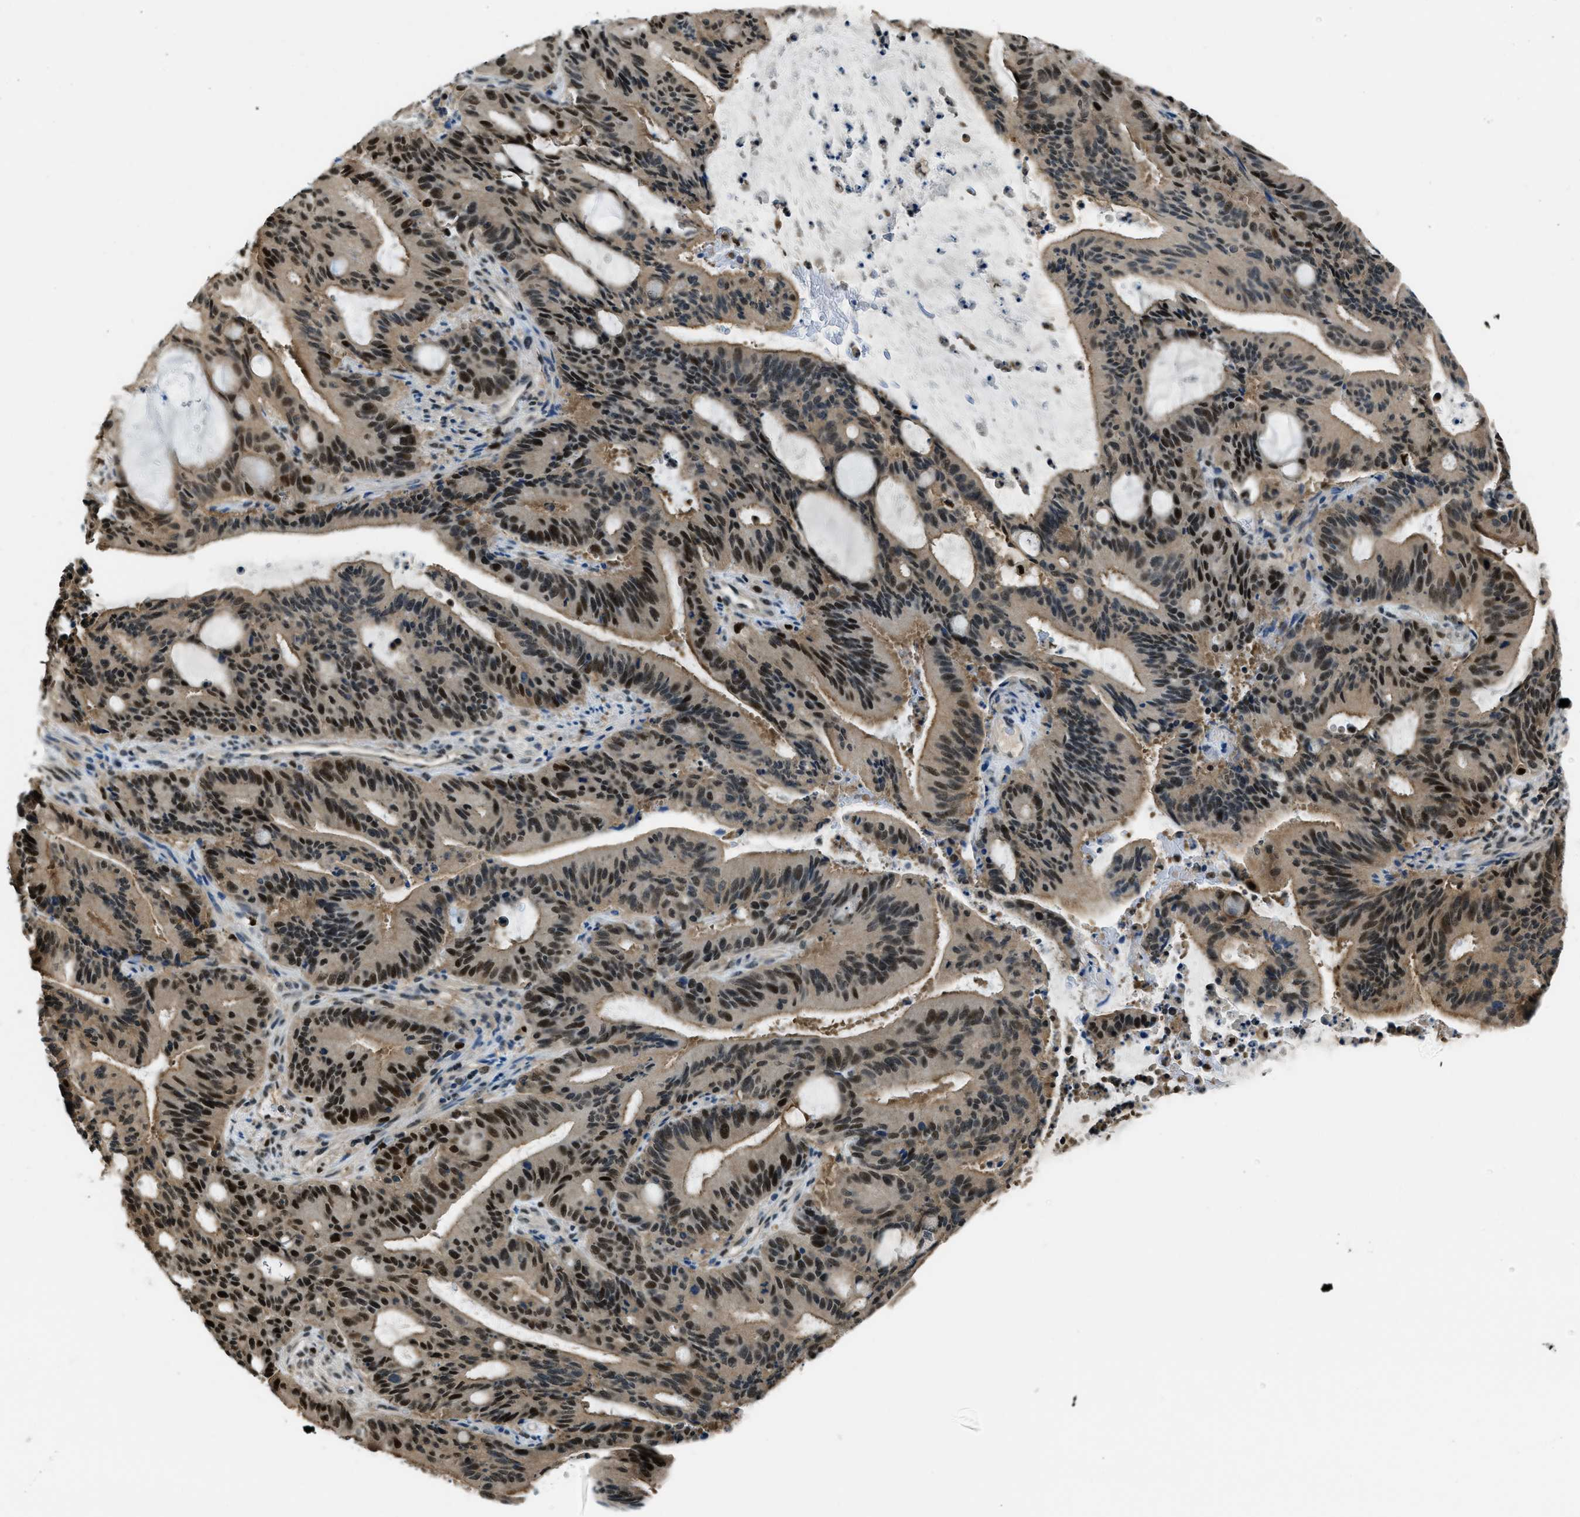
{"staining": {"intensity": "strong", "quantity": ">75%", "location": "cytoplasmic/membranous,nuclear"}, "tissue": "liver cancer", "cell_type": "Tumor cells", "image_type": "cancer", "snomed": [{"axis": "morphology", "description": "Normal tissue, NOS"}, {"axis": "morphology", "description": "Cholangiocarcinoma"}, {"axis": "topography", "description": "Liver"}, {"axis": "topography", "description": "Peripheral nerve tissue"}], "caption": "Protein expression analysis of human liver cancer reveals strong cytoplasmic/membranous and nuclear expression in approximately >75% of tumor cells.", "gene": "OGFR", "patient": {"sex": "female", "age": 73}}